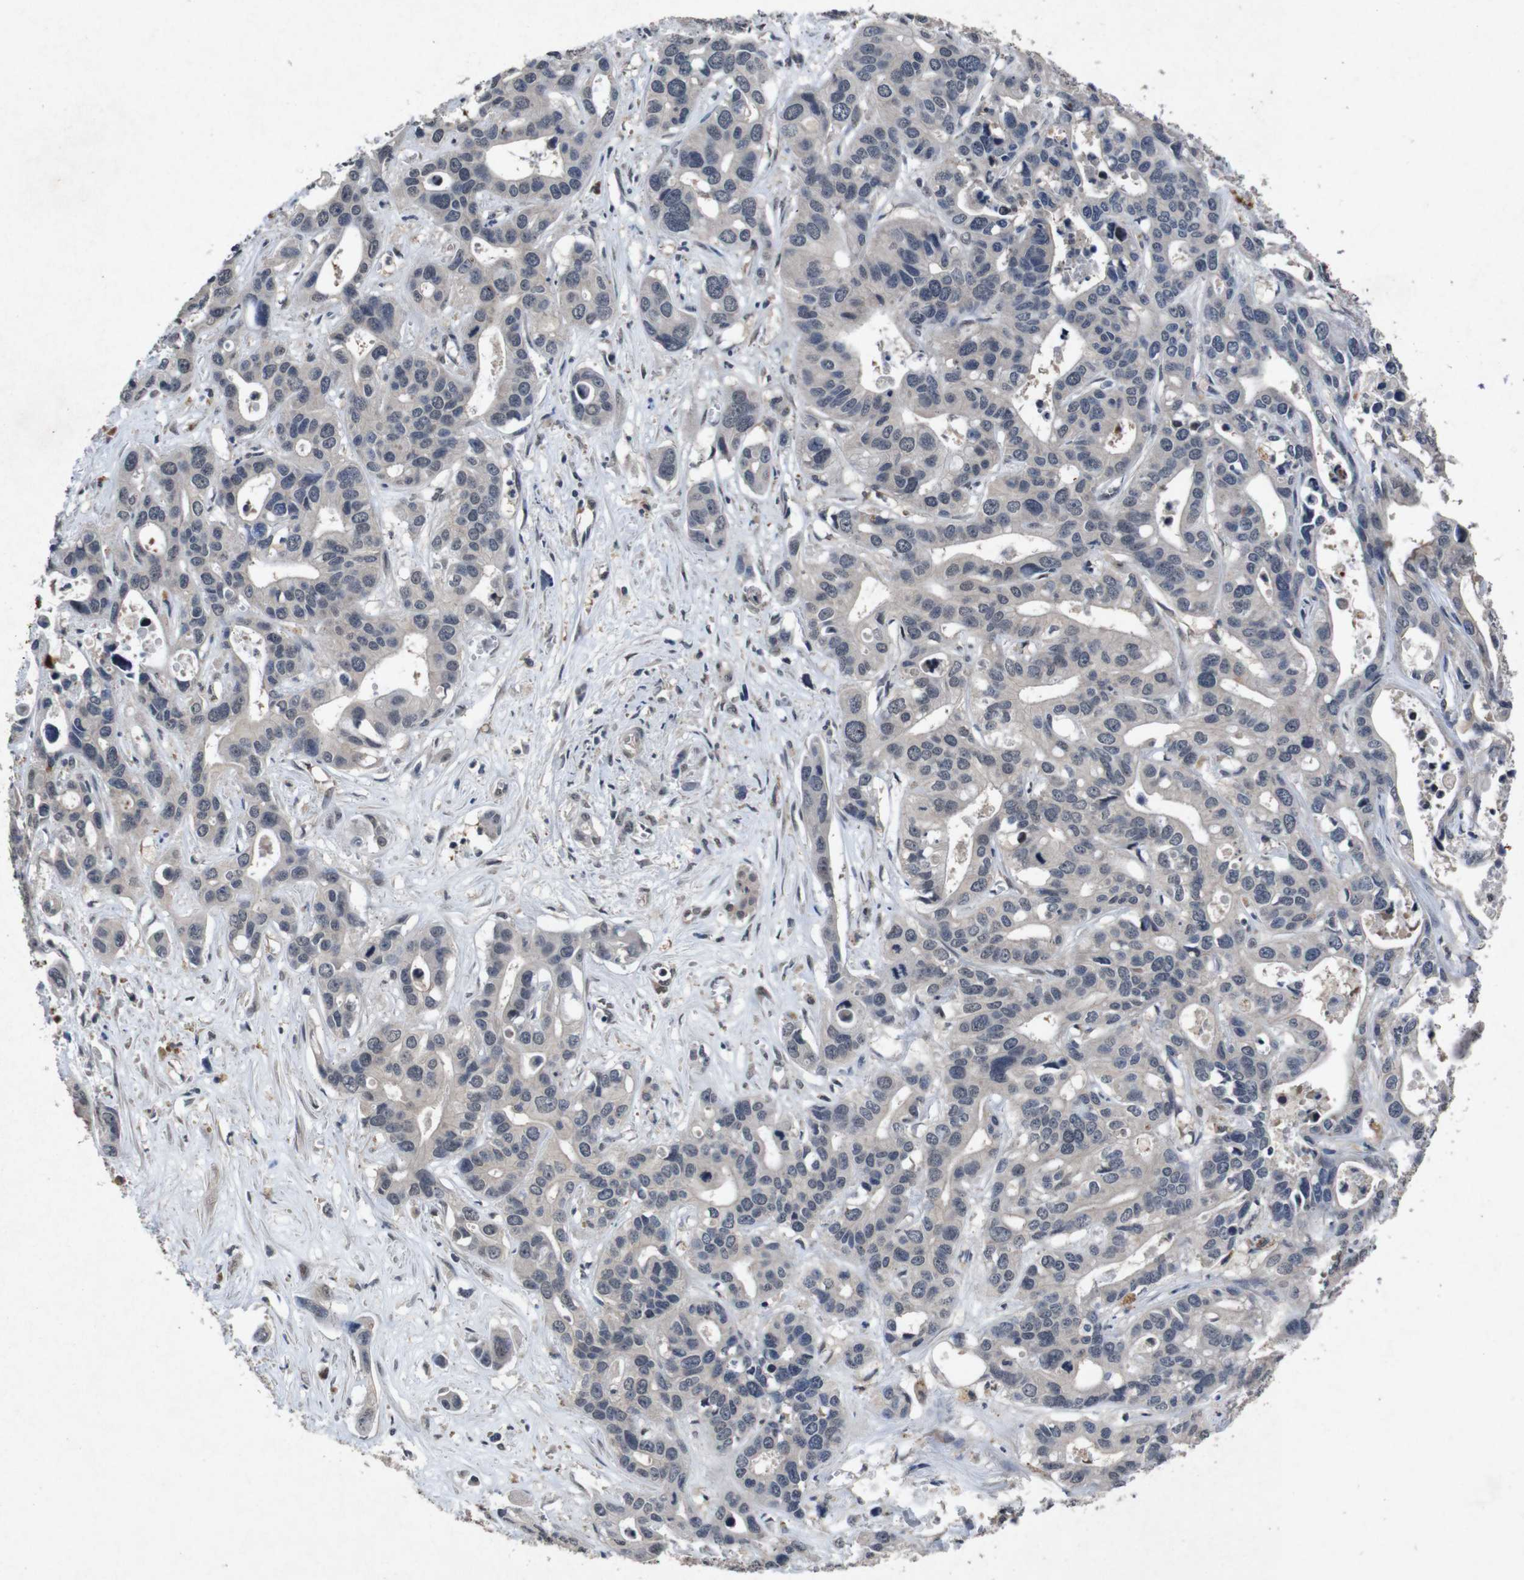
{"staining": {"intensity": "negative", "quantity": "none", "location": "none"}, "tissue": "liver cancer", "cell_type": "Tumor cells", "image_type": "cancer", "snomed": [{"axis": "morphology", "description": "Cholangiocarcinoma"}, {"axis": "topography", "description": "Liver"}], "caption": "High magnification brightfield microscopy of liver cancer (cholangiocarcinoma) stained with DAB (3,3'-diaminobenzidine) (brown) and counterstained with hematoxylin (blue): tumor cells show no significant staining.", "gene": "AKT3", "patient": {"sex": "female", "age": 65}}